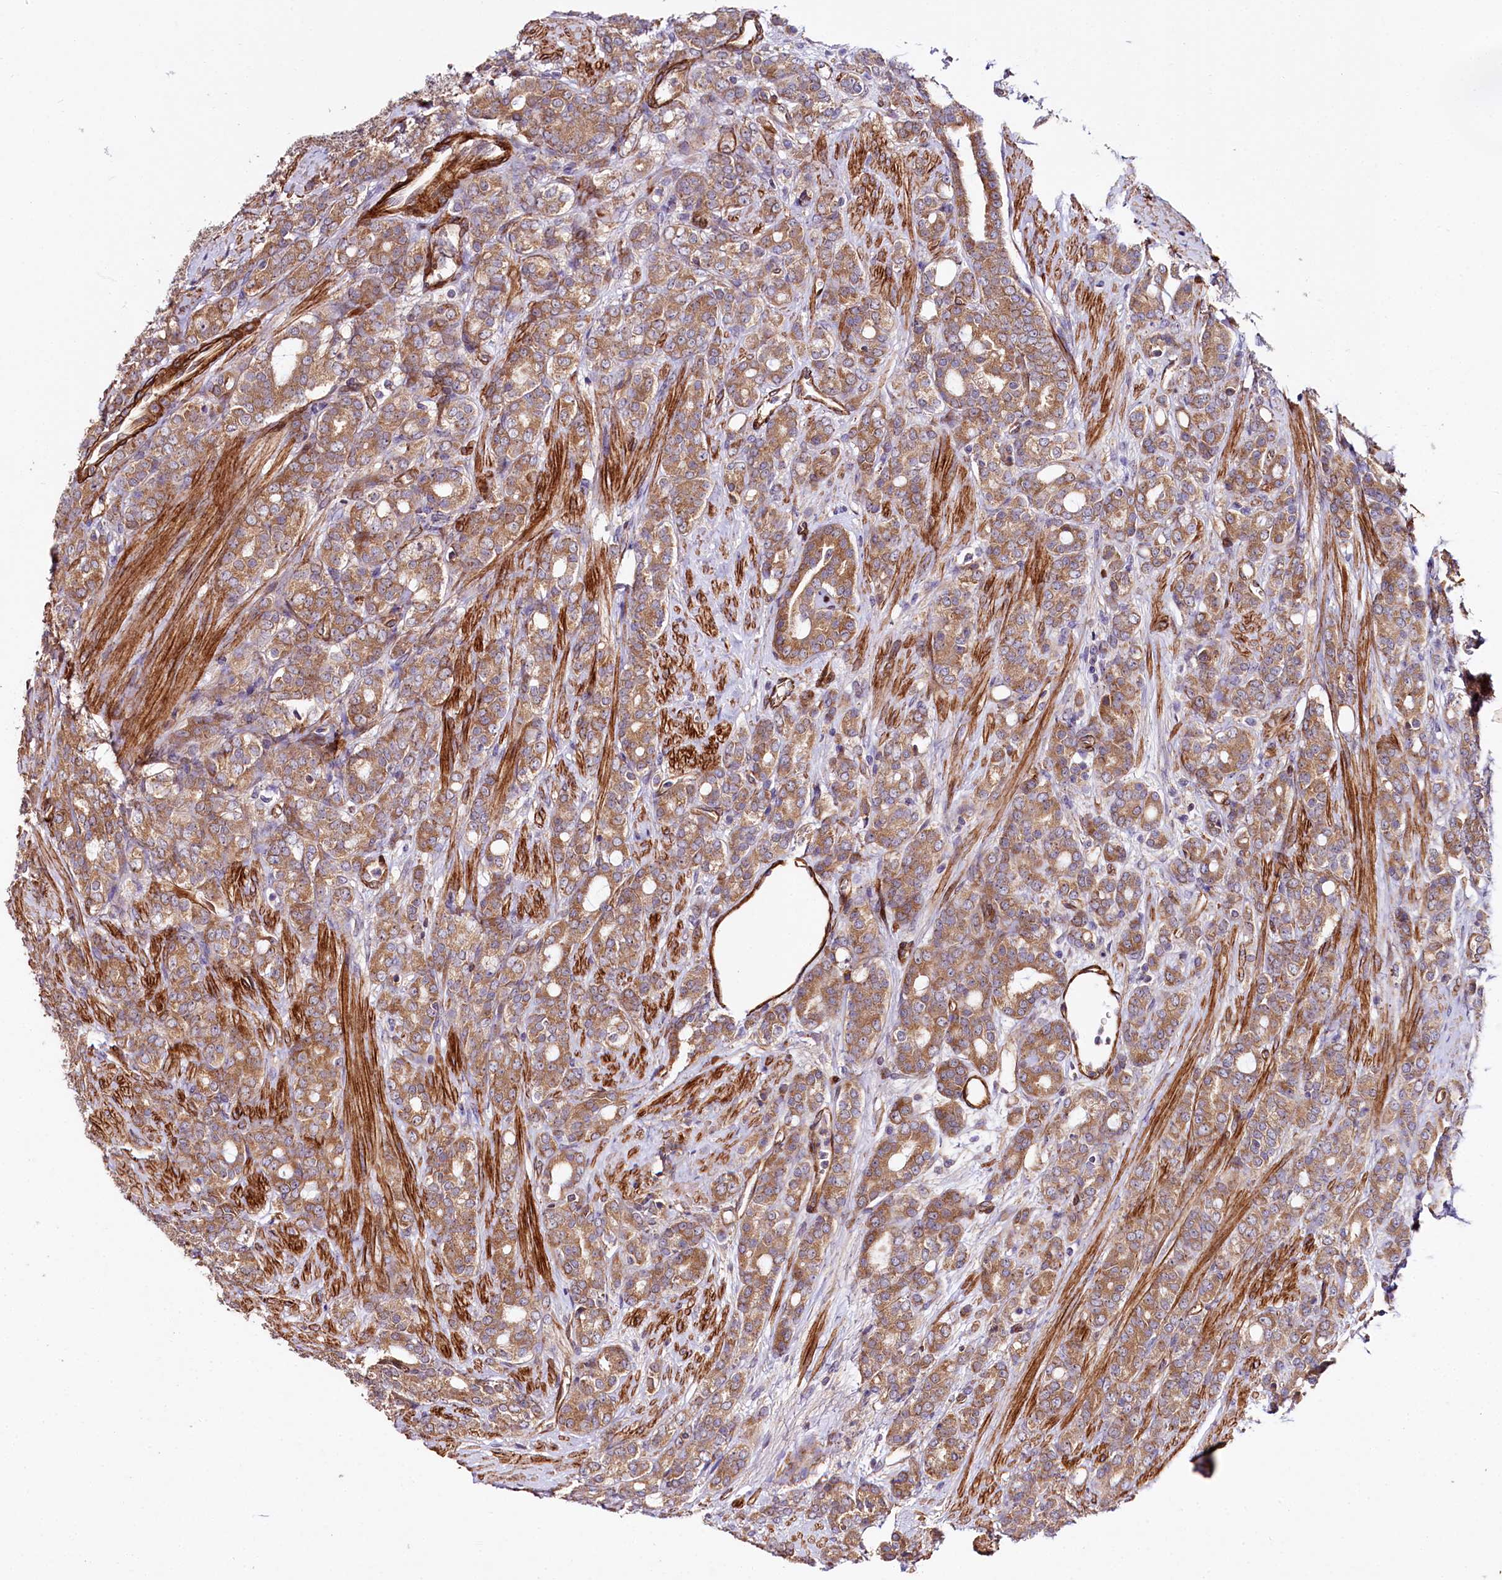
{"staining": {"intensity": "moderate", "quantity": ">75%", "location": "cytoplasmic/membranous"}, "tissue": "prostate cancer", "cell_type": "Tumor cells", "image_type": "cancer", "snomed": [{"axis": "morphology", "description": "Adenocarcinoma, High grade"}, {"axis": "topography", "description": "Prostate"}], "caption": "Immunohistochemical staining of human prostate cancer reveals moderate cytoplasmic/membranous protein positivity in approximately >75% of tumor cells.", "gene": "SPATS2", "patient": {"sex": "male", "age": 62}}